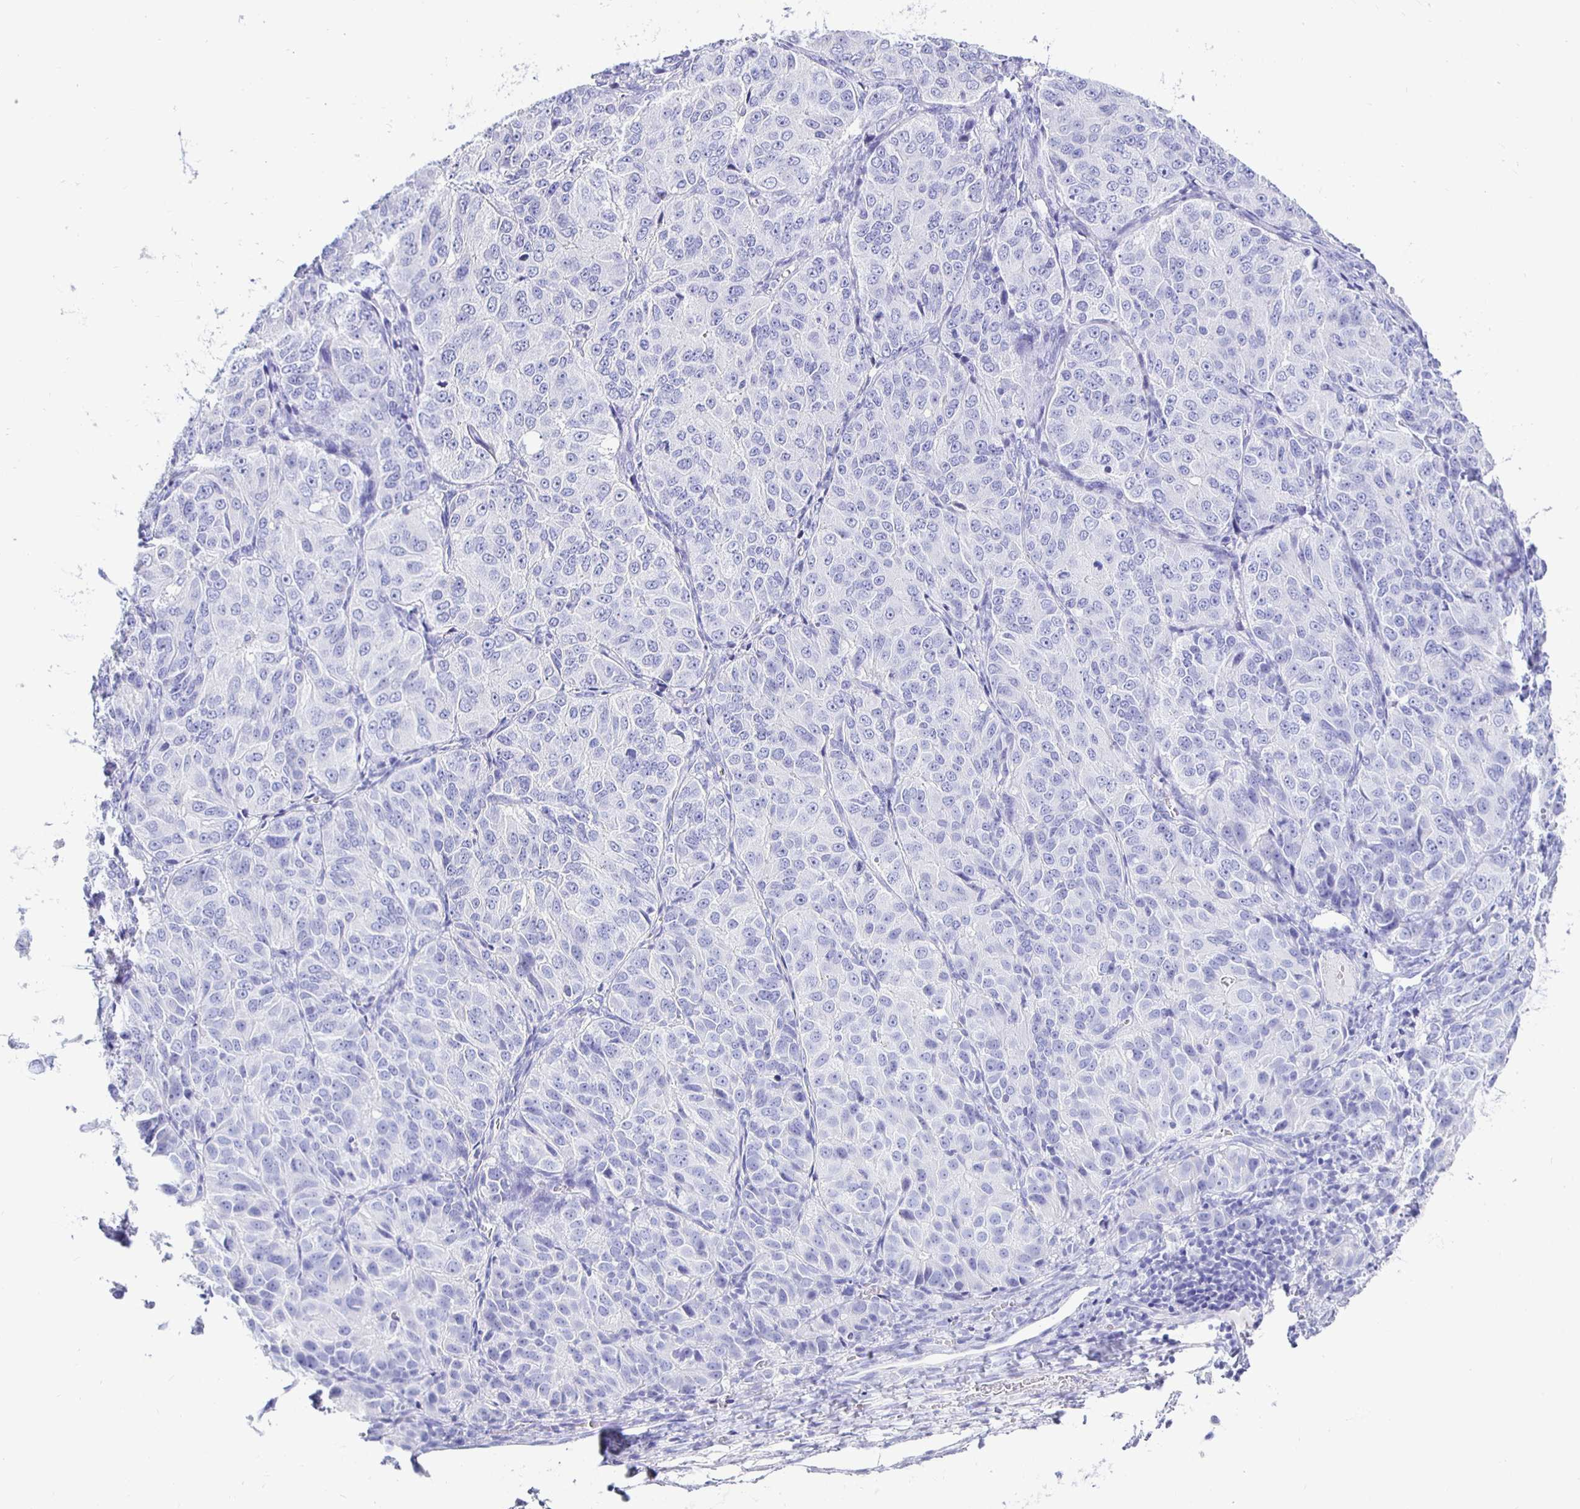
{"staining": {"intensity": "negative", "quantity": "none", "location": "none"}, "tissue": "ovarian cancer", "cell_type": "Tumor cells", "image_type": "cancer", "snomed": [{"axis": "morphology", "description": "Carcinoma, endometroid"}, {"axis": "topography", "description": "Ovary"}], "caption": "Endometroid carcinoma (ovarian) was stained to show a protein in brown. There is no significant expression in tumor cells.", "gene": "UMOD", "patient": {"sex": "female", "age": 51}}